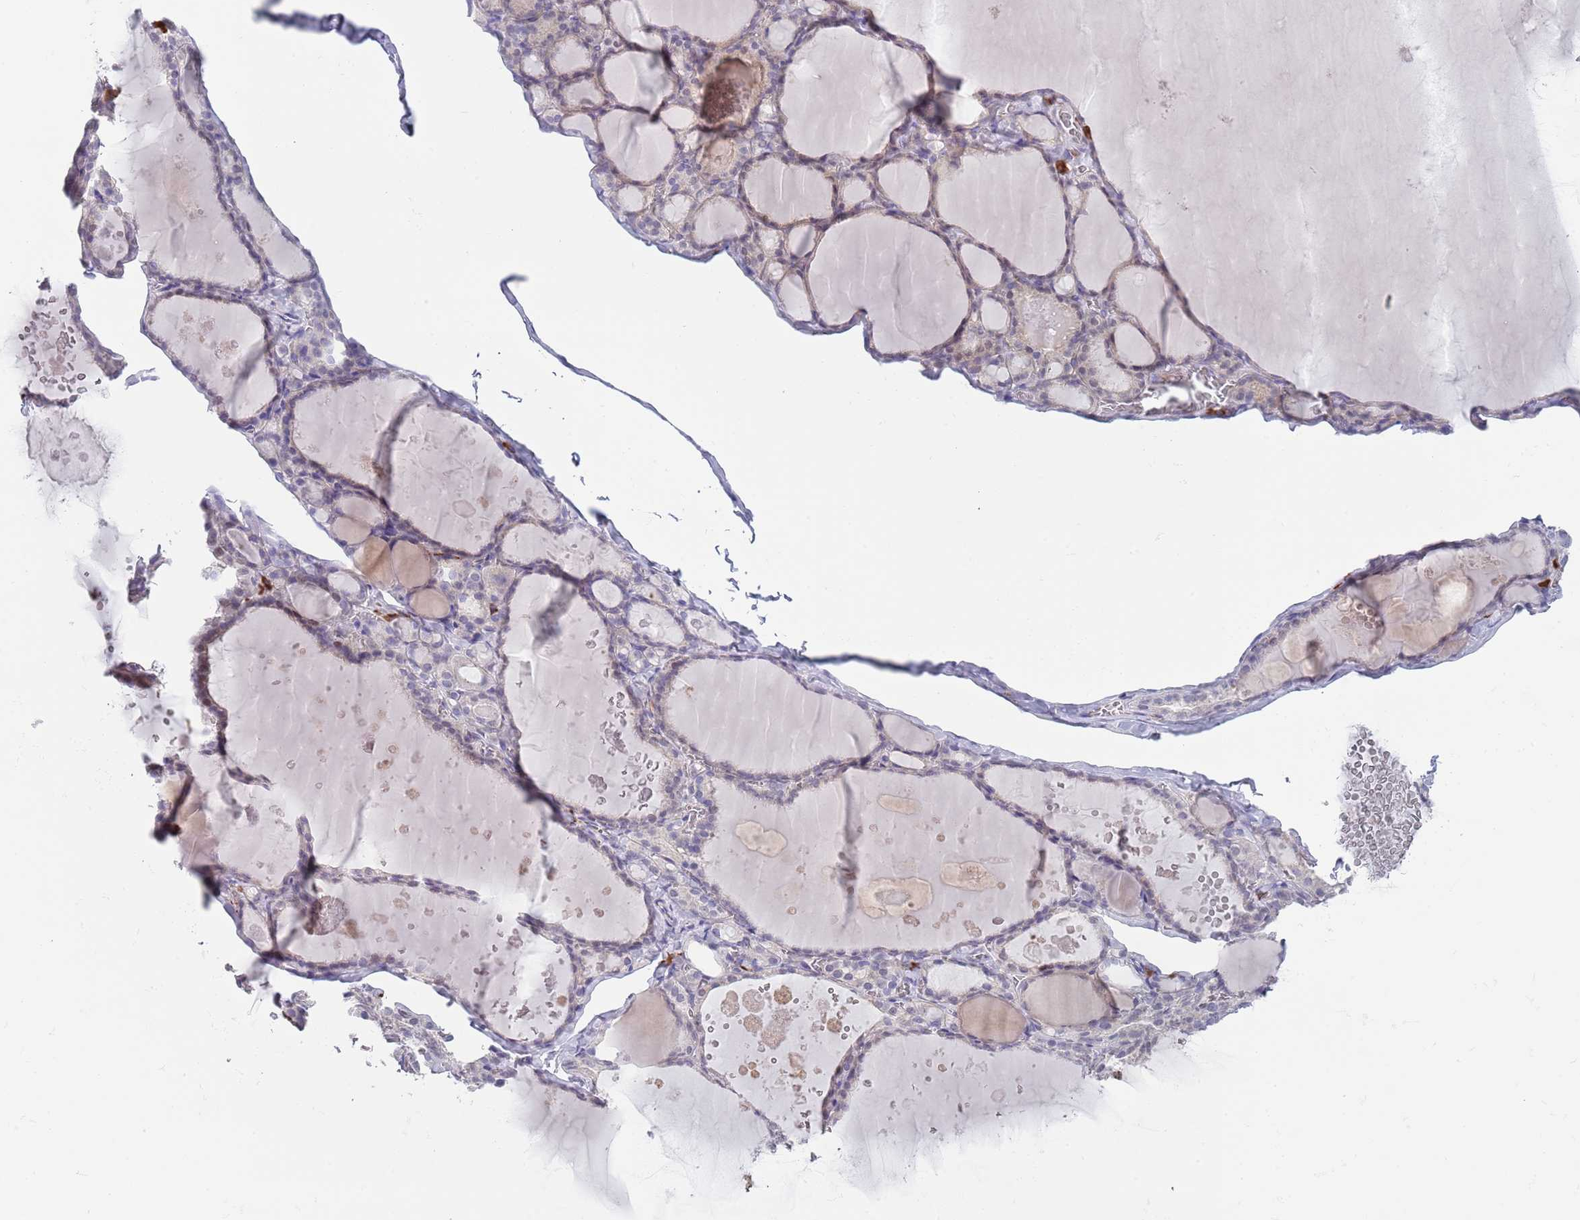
{"staining": {"intensity": "negative", "quantity": "none", "location": "none"}, "tissue": "thyroid gland", "cell_type": "Glandular cells", "image_type": "normal", "snomed": [{"axis": "morphology", "description": "Normal tissue, NOS"}, {"axis": "topography", "description": "Thyroid gland"}], "caption": "IHC micrograph of normal human thyroid gland stained for a protein (brown), which demonstrates no staining in glandular cells.", "gene": "TNRC6C", "patient": {"sex": "male", "age": 56}}